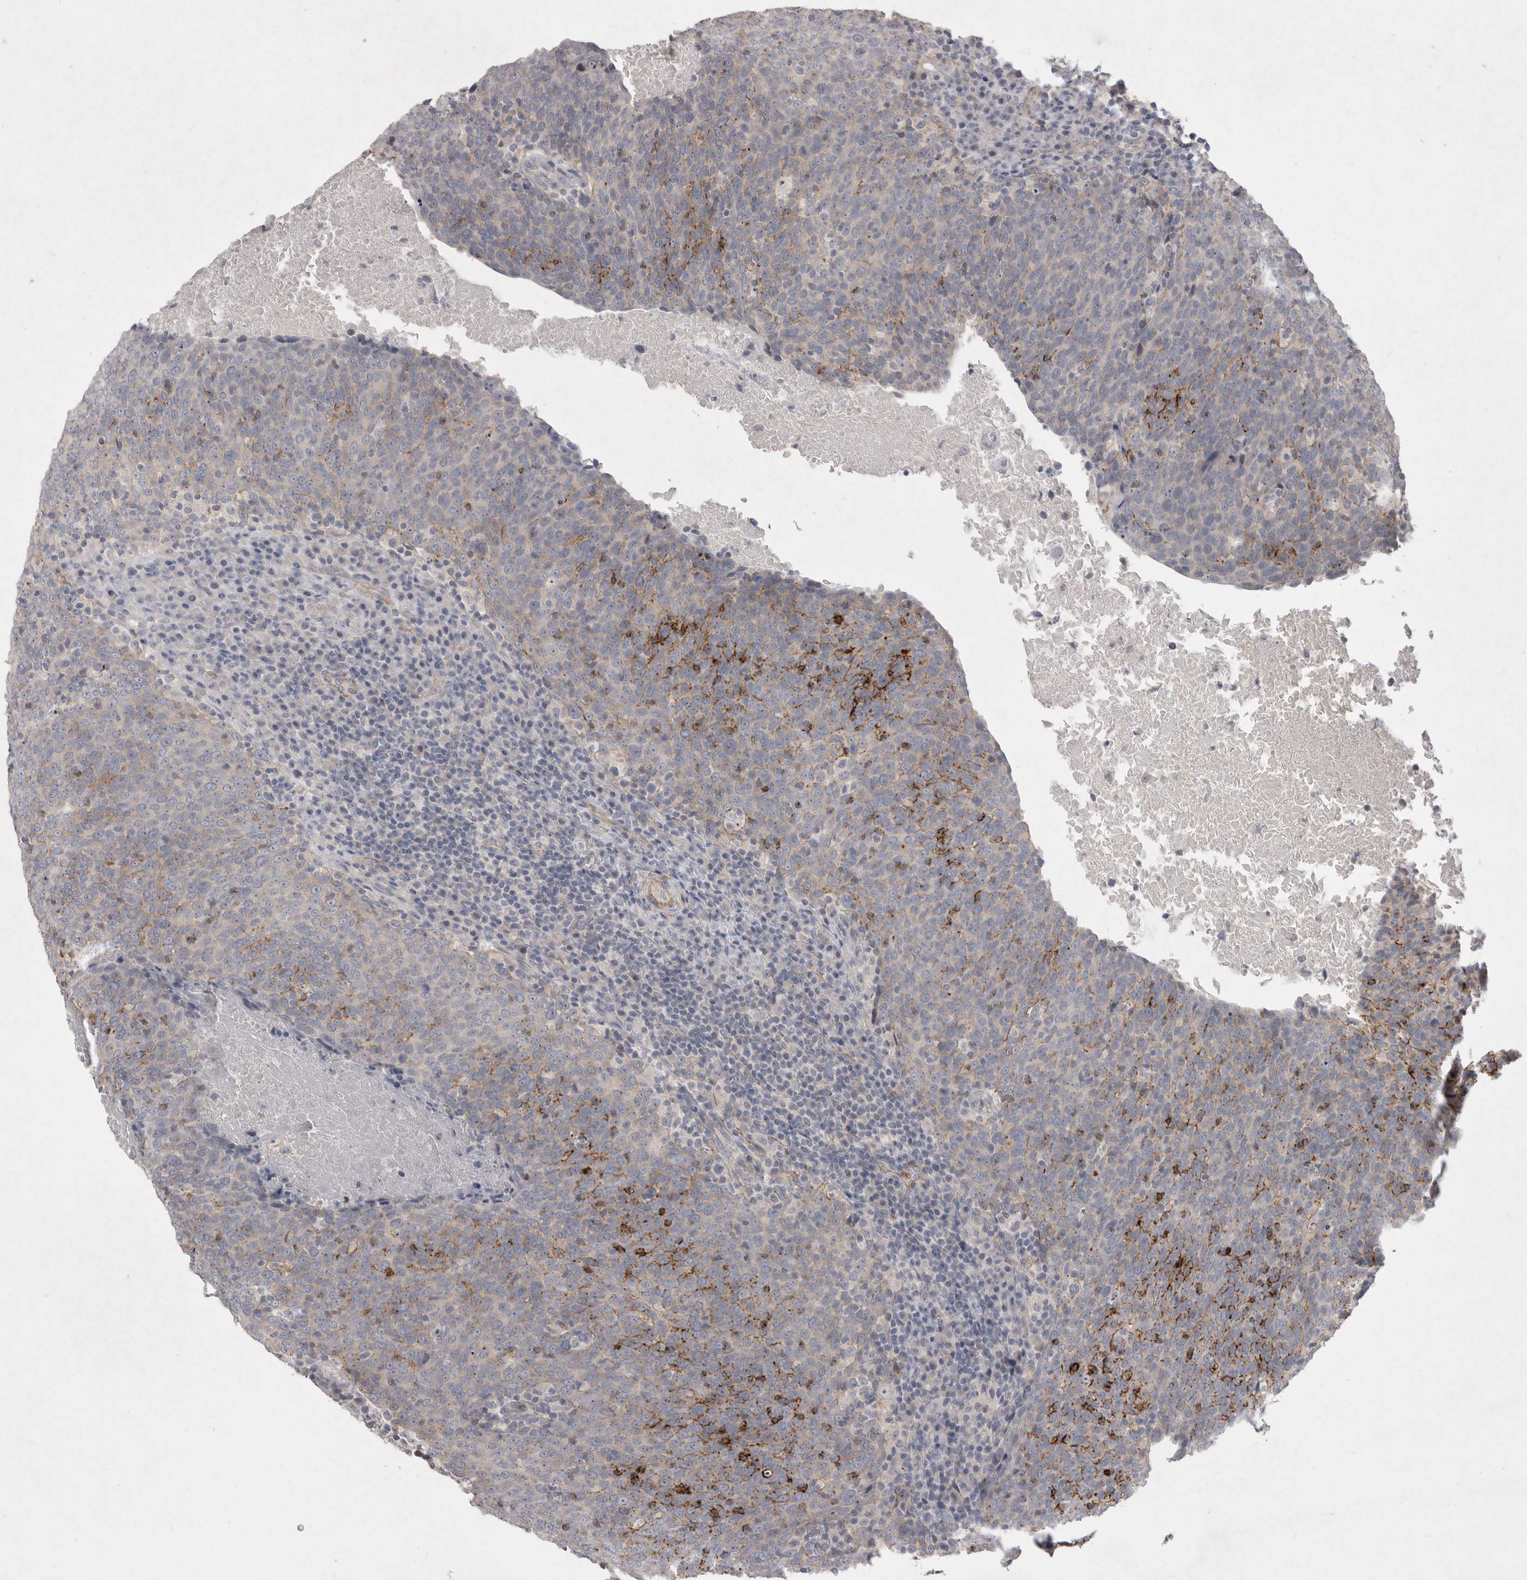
{"staining": {"intensity": "moderate", "quantity": "<25%", "location": "cytoplasmic/membranous"}, "tissue": "head and neck cancer", "cell_type": "Tumor cells", "image_type": "cancer", "snomed": [{"axis": "morphology", "description": "Squamous cell carcinoma, NOS"}, {"axis": "morphology", "description": "Squamous cell carcinoma, metastatic, NOS"}, {"axis": "topography", "description": "Lymph node"}, {"axis": "topography", "description": "Head-Neck"}], "caption": "High-magnification brightfield microscopy of head and neck cancer (squamous cell carcinoma) stained with DAB (3,3'-diaminobenzidine) (brown) and counterstained with hematoxylin (blue). tumor cells exhibit moderate cytoplasmic/membranous staining is seen in approximately<25% of cells.", "gene": "VANGL2", "patient": {"sex": "male", "age": 62}}